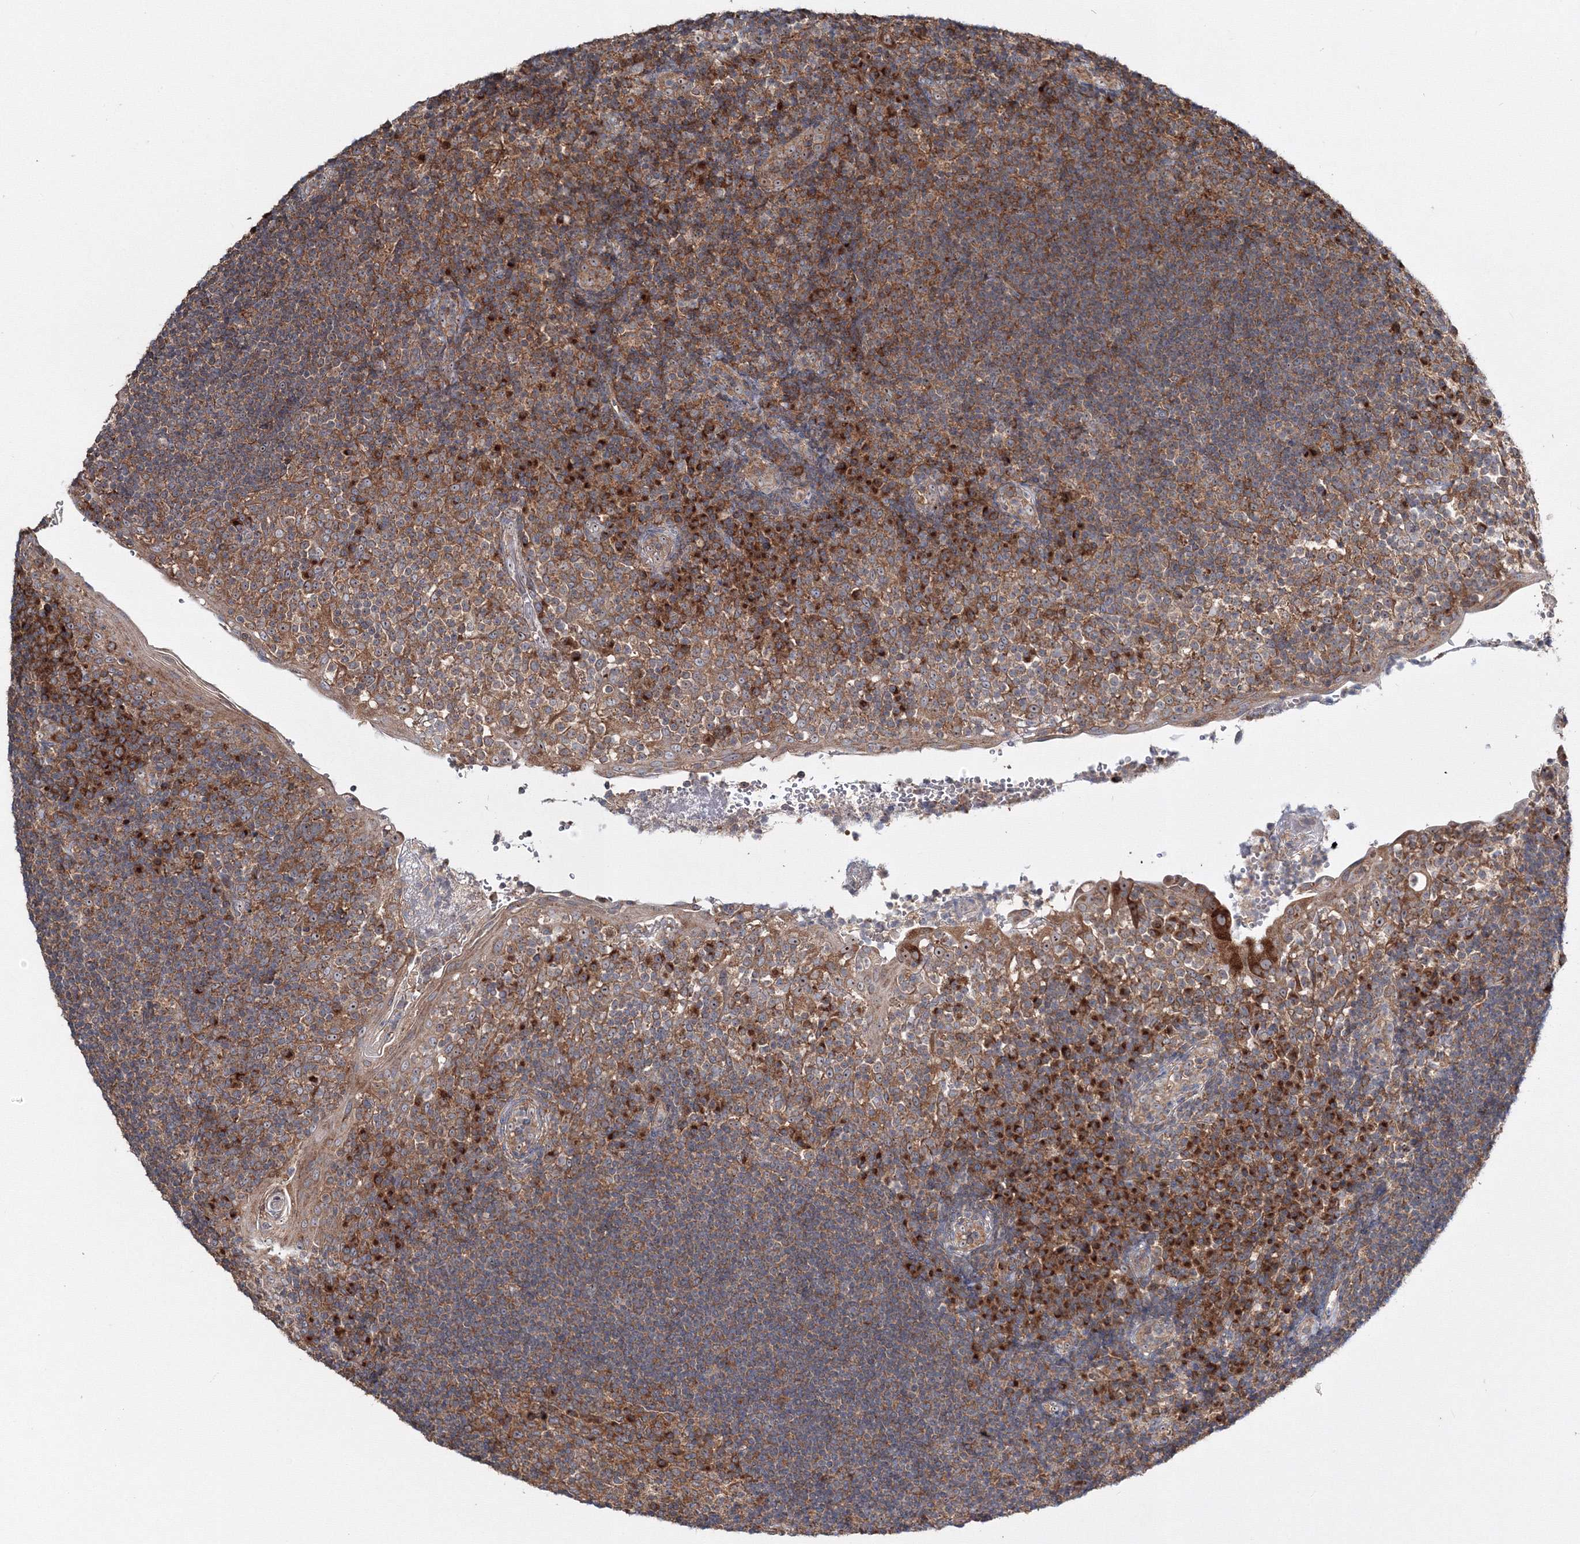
{"staining": {"intensity": "moderate", "quantity": ">75%", "location": "cytoplasmic/membranous"}, "tissue": "tonsil", "cell_type": "Germinal center cells", "image_type": "normal", "snomed": [{"axis": "morphology", "description": "Normal tissue, NOS"}, {"axis": "topography", "description": "Tonsil"}], "caption": "High-power microscopy captured an IHC image of normal tonsil, revealing moderate cytoplasmic/membranous staining in approximately >75% of germinal center cells.", "gene": "PEX13", "patient": {"sex": "female", "age": 40}}